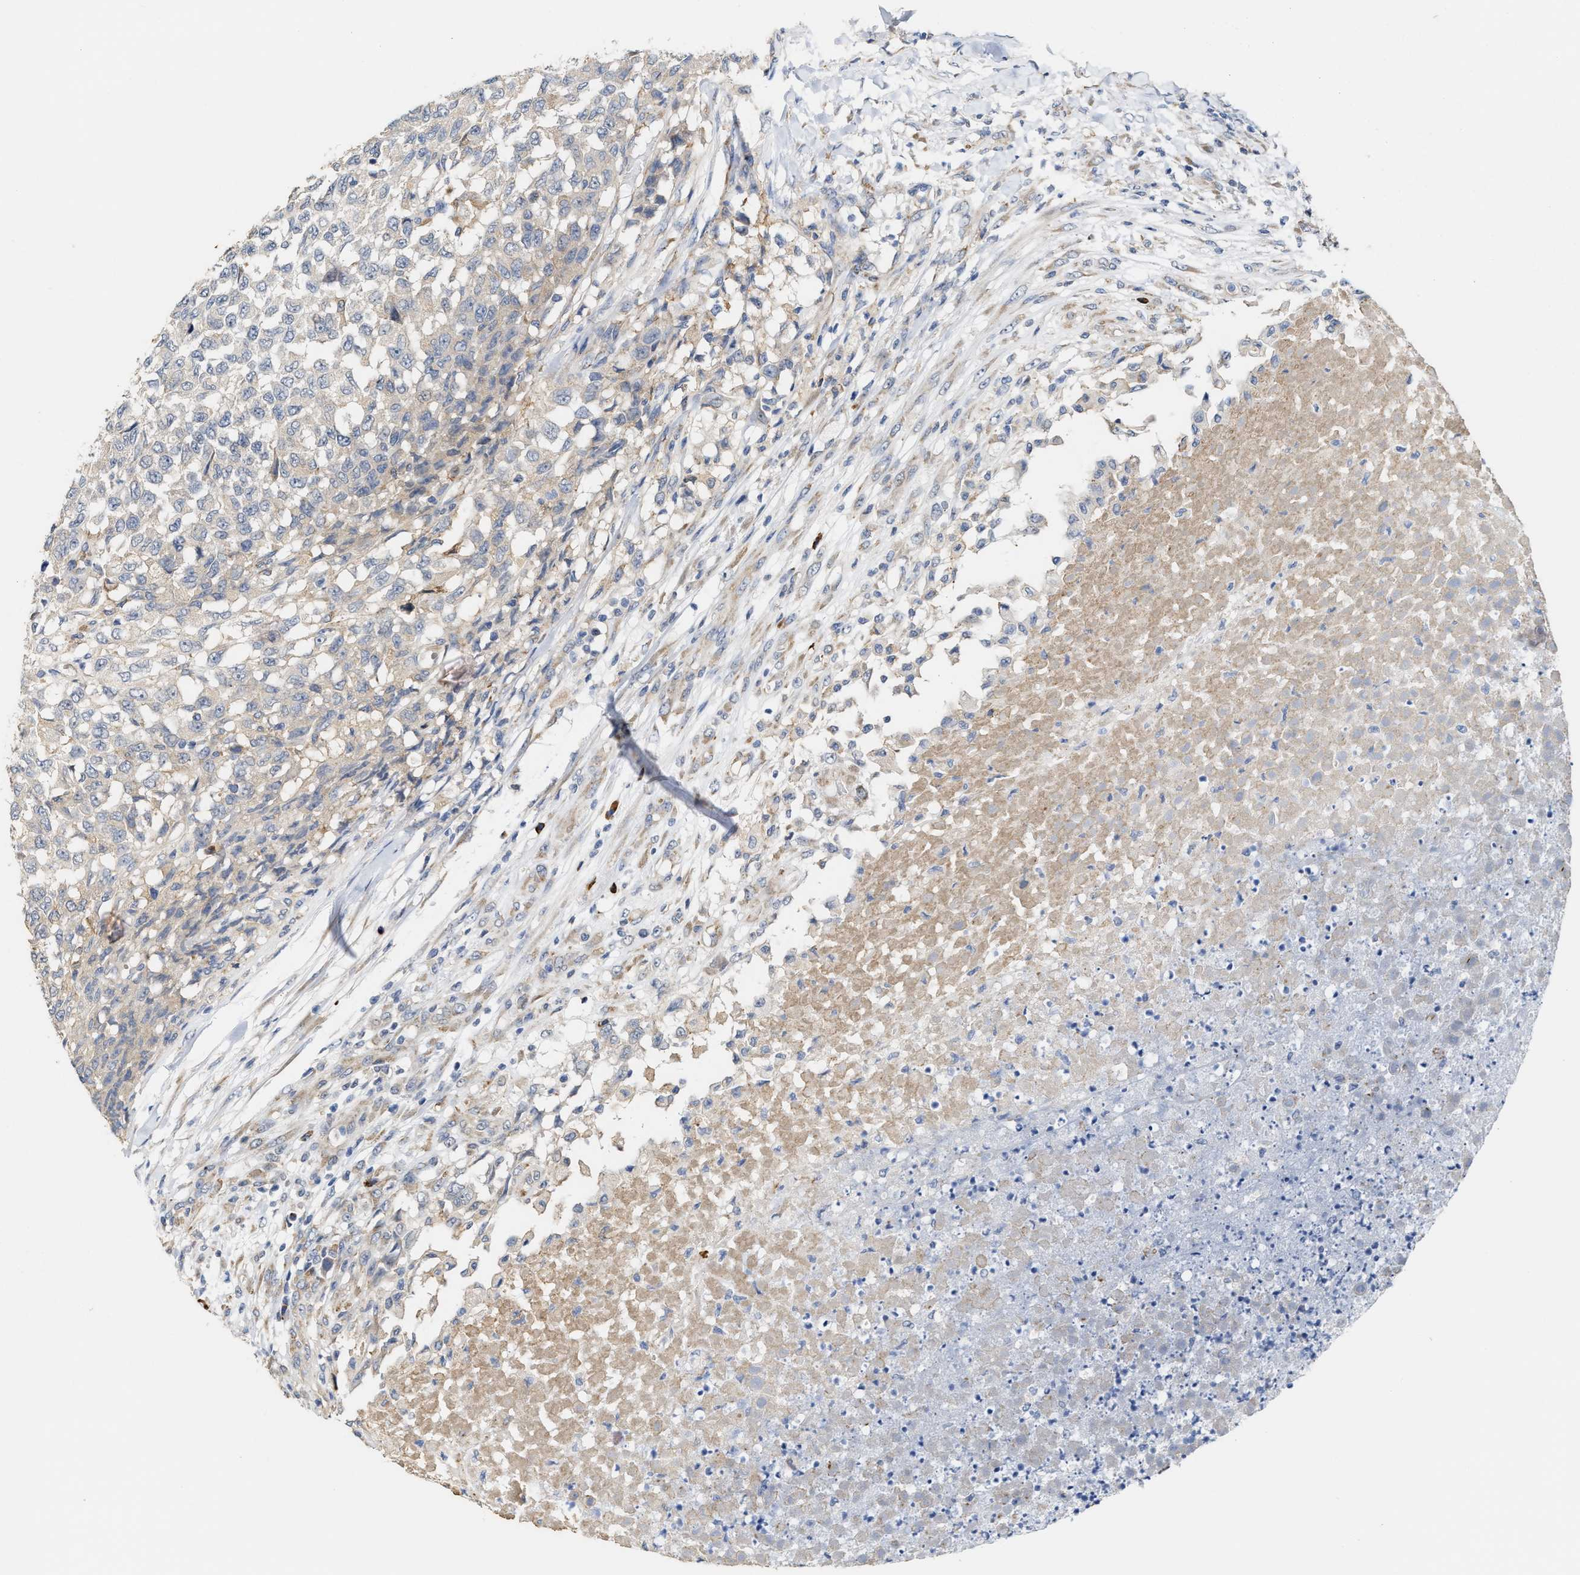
{"staining": {"intensity": "negative", "quantity": "none", "location": "none"}, "tissue": "testis cancer", "cell_type": "Tumor cells", "image_type": "cancer", "snomed": [{"axis": "morphology", "description": "Seminoma, NOS"}, {"axis": "topography", "description": "Testis"}], "caption": "Tumor cells show no significant expression in testis seminoma. (DAB (3,3'-diaminobenzidine) IHC with hematoxylin counter stain).", "gene": "RYR2", "patient": {"sex": "male", "age": 59}}